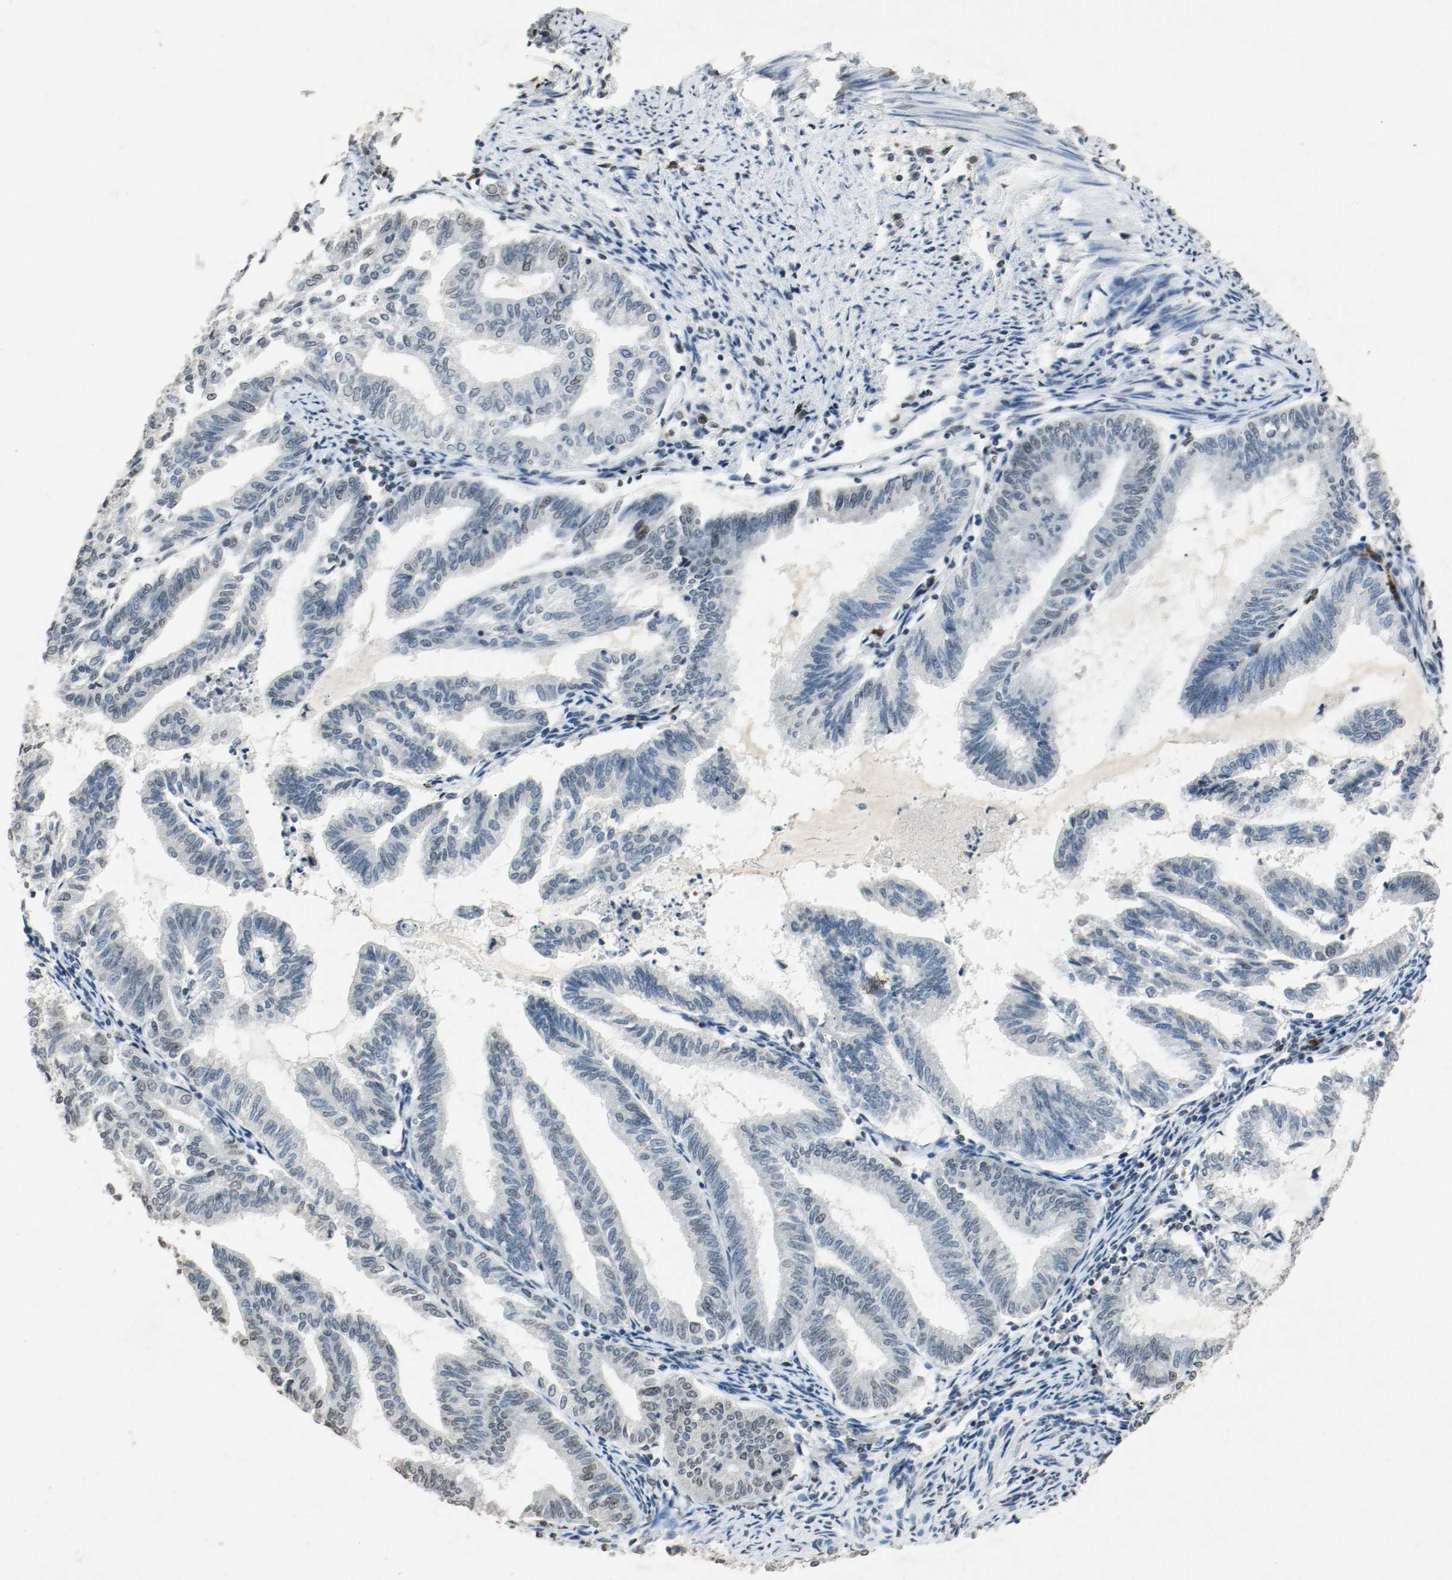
{"staining": {"intensity": "moderate", "quantity": "<25%", "location": "nuclear"}, "tissue": "endometrial cancer", "cell_type": "Tumor cells", "image_type": "cancer", "snomed": [{"axis": "morphology", "description": "Adenocarcinoma, NOS"}, {"axis": "topography", "description": "Endometrium"}], "caption": "Moderate nuclear positivity for a protein is seen in about <25% of tumor cells of adenocarcinoma (endometrial) using immunohistochemistry.", "gene": "DNMT1", "patient": {"sex": "female", "age": 79}}